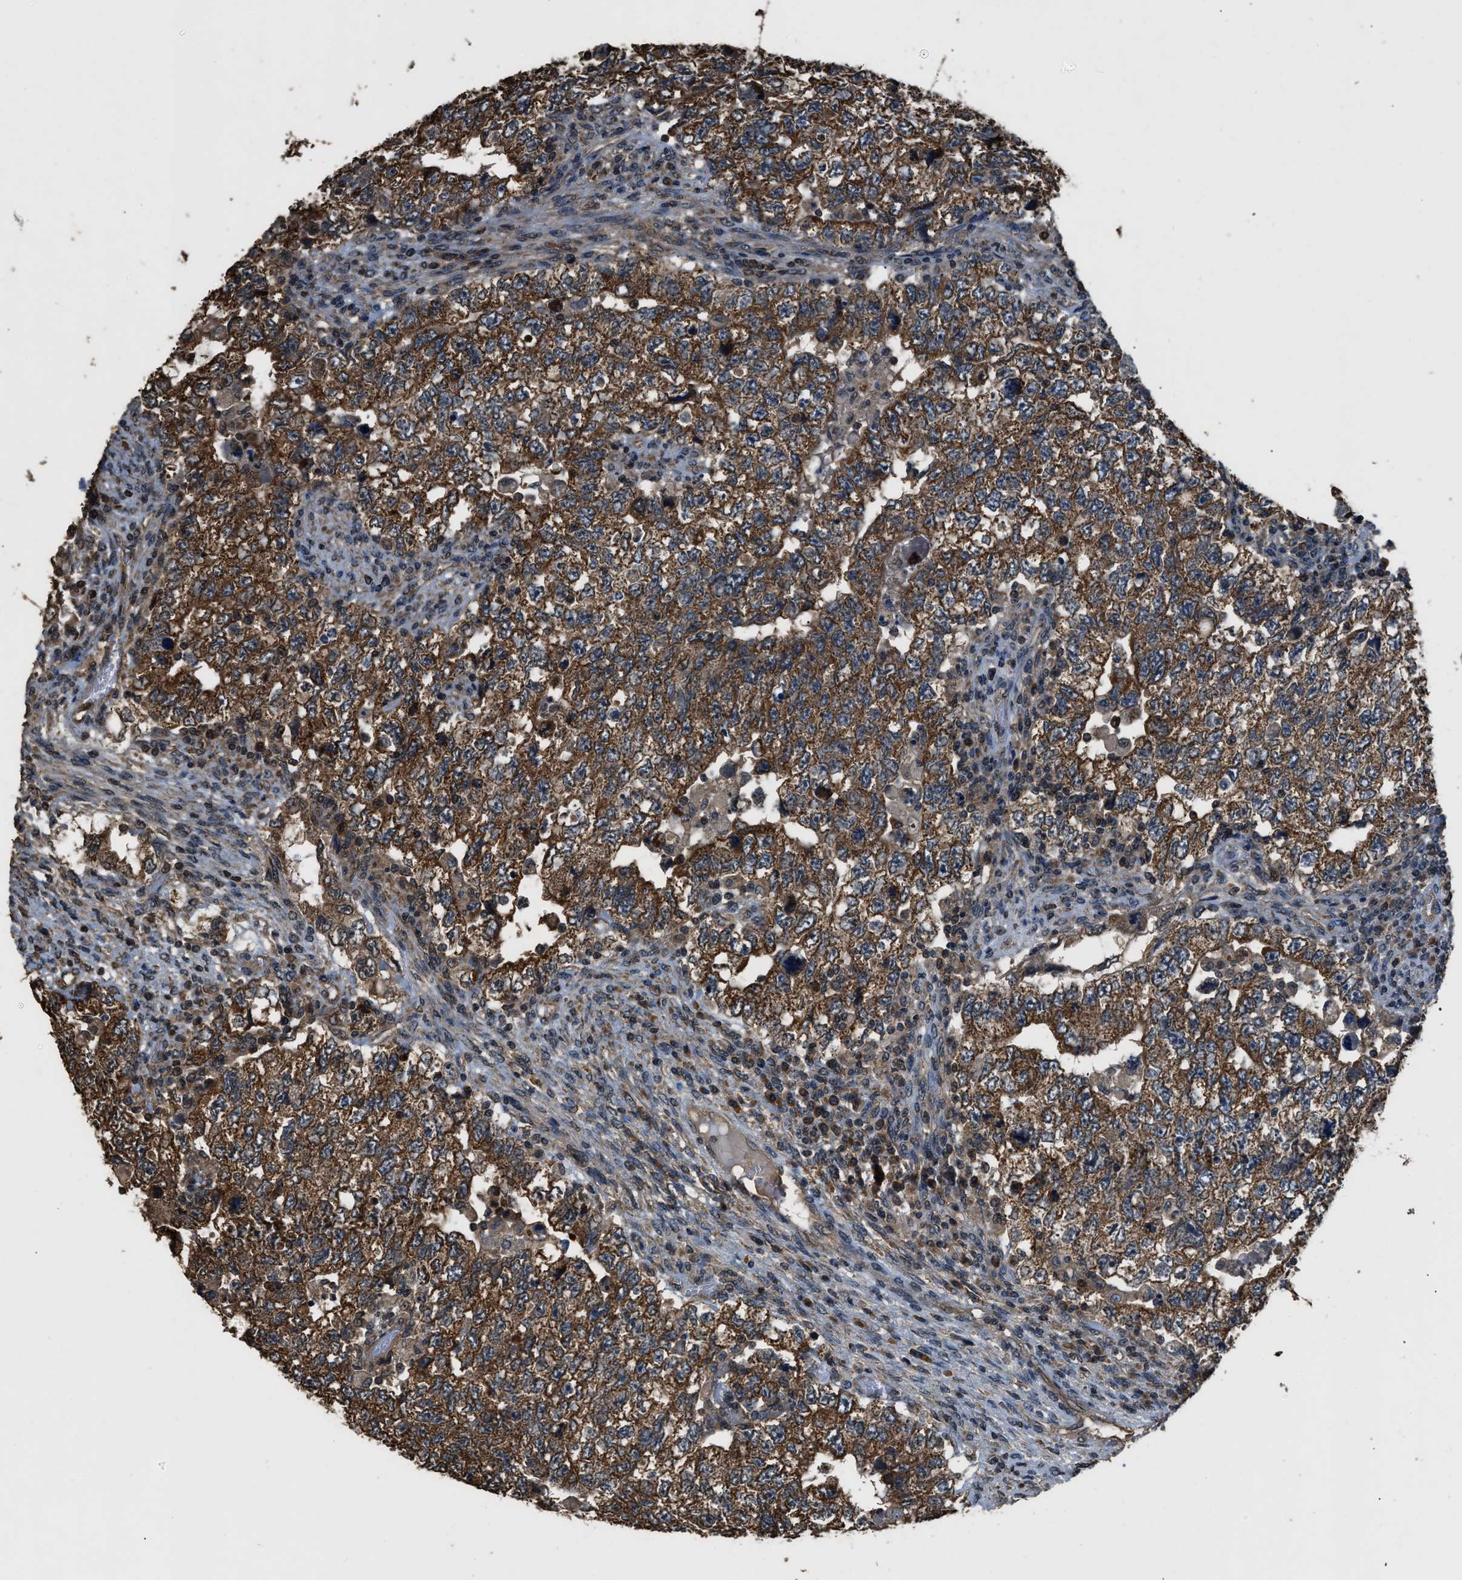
{"staining": {"intensity": "strong", "quantity": ">75%", "location": "cytoplasmic/membranous"}, "tissue": "testis cancer", "cell_type": "Tumor cells", "image_type": "cancer", "snomed": [{"axis": "morphology", "description": "Carcinoma, Embryonal, NOS"}, {"axis": "topography", "description": "Testis"}], "caption": "A brown stain shows strong cytoplasmic/membranous positivity of a protein in embryonal carcinoma (testis) tumor cells. (Brightfield microscopy of DAB IHC at high magnification).", "gene": "DENND6B", "patient": {"sex": "male", "age": 36}}